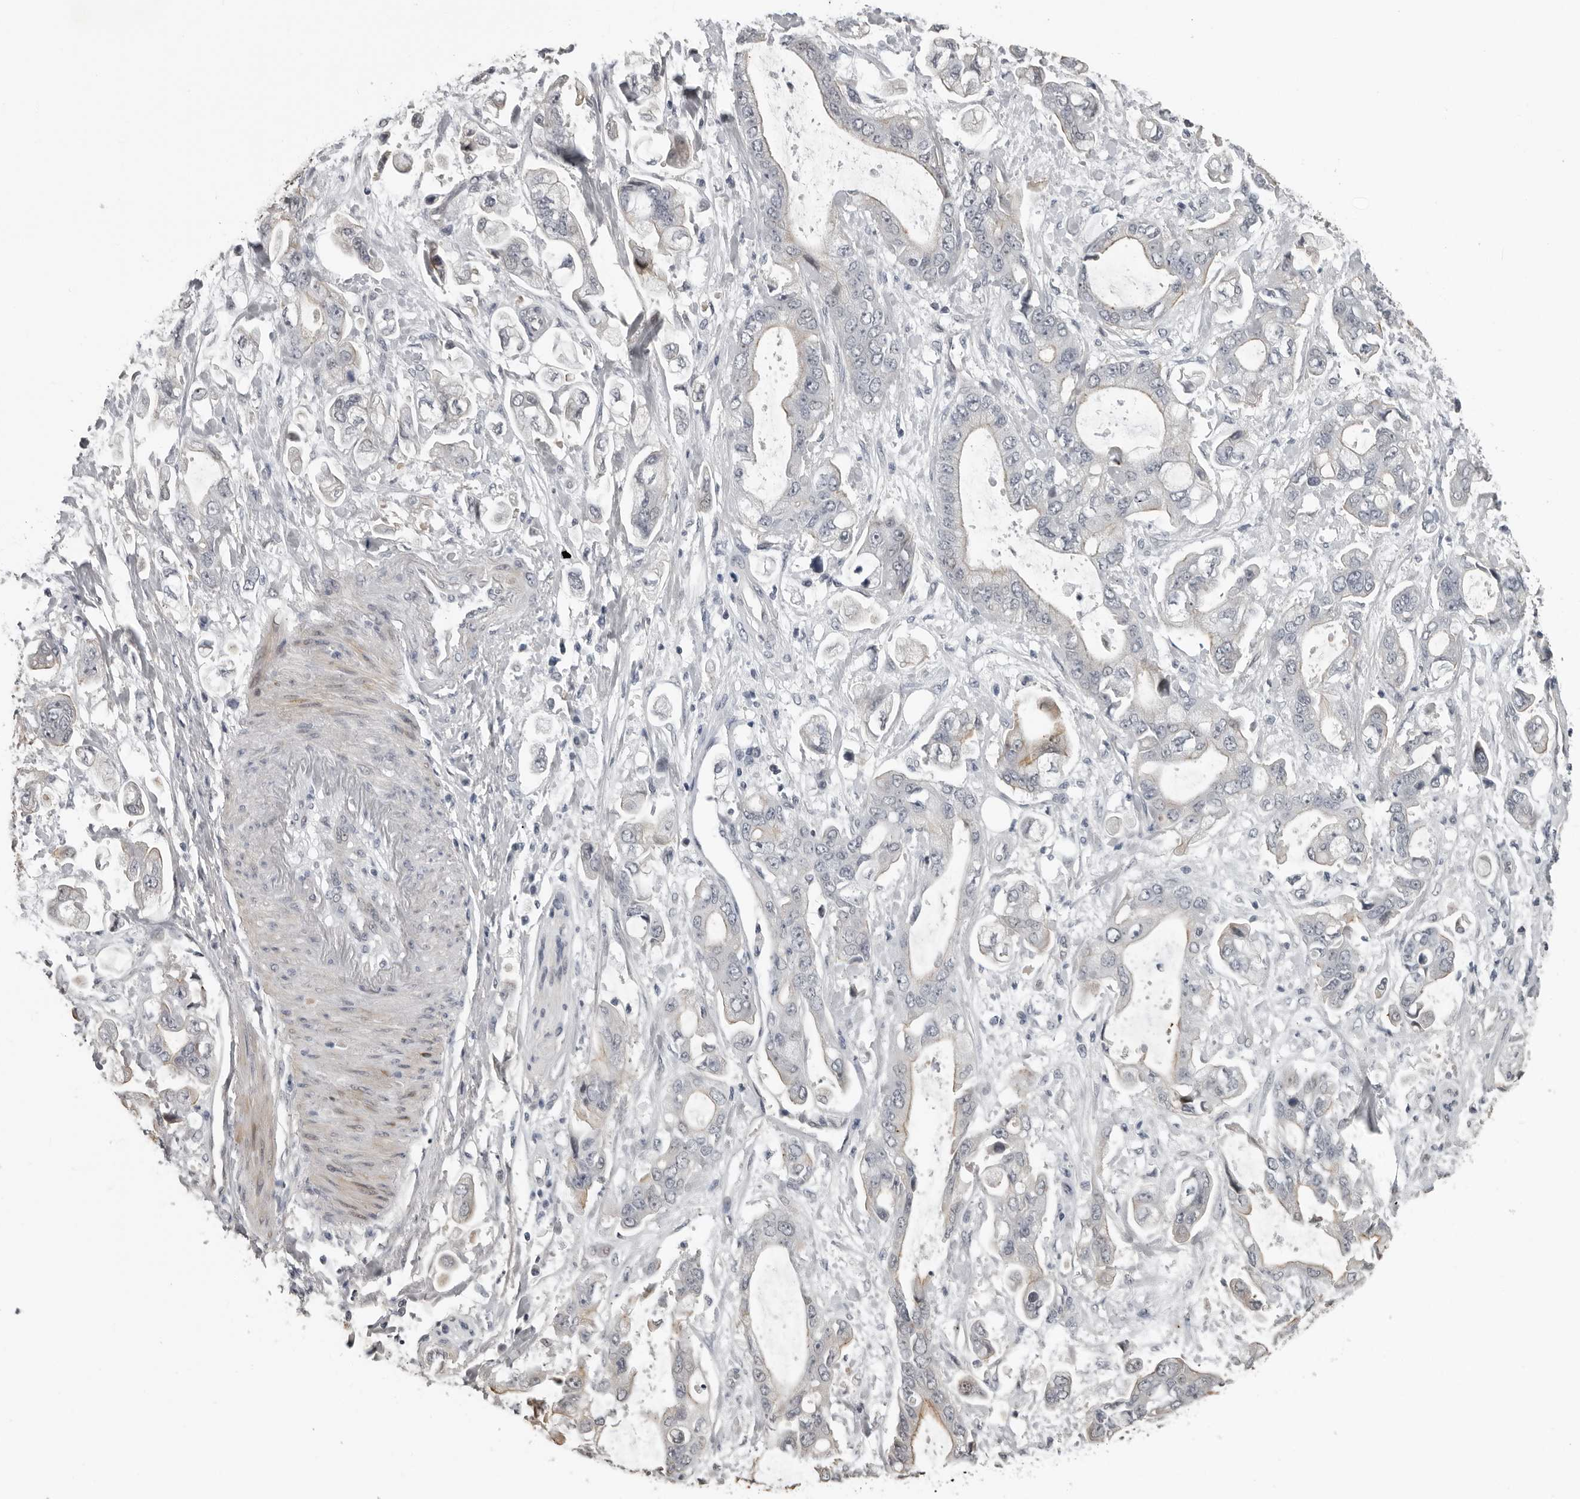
{"staining": {"intensity": "weak", "quantity": "<25%", "location": "cytoplasmic/membranous"}, "tissue": "stomach cancer", "cell_type": "Tumor cells", "image_type": "cancer", "snomed": [{"axis": "morphology", "description": "Normal tissue, NOS"}, {"axis": "morphology", "description": "Adenocarcinoma, NOS"}, {"axis": "topography", "description": "Stomach"}], "caption": "Tumor cells show no significant protein expression in stomach adenocarcinoma.", "gene": "PRRX2", "patient": {"sex": "male", "age": 62}}